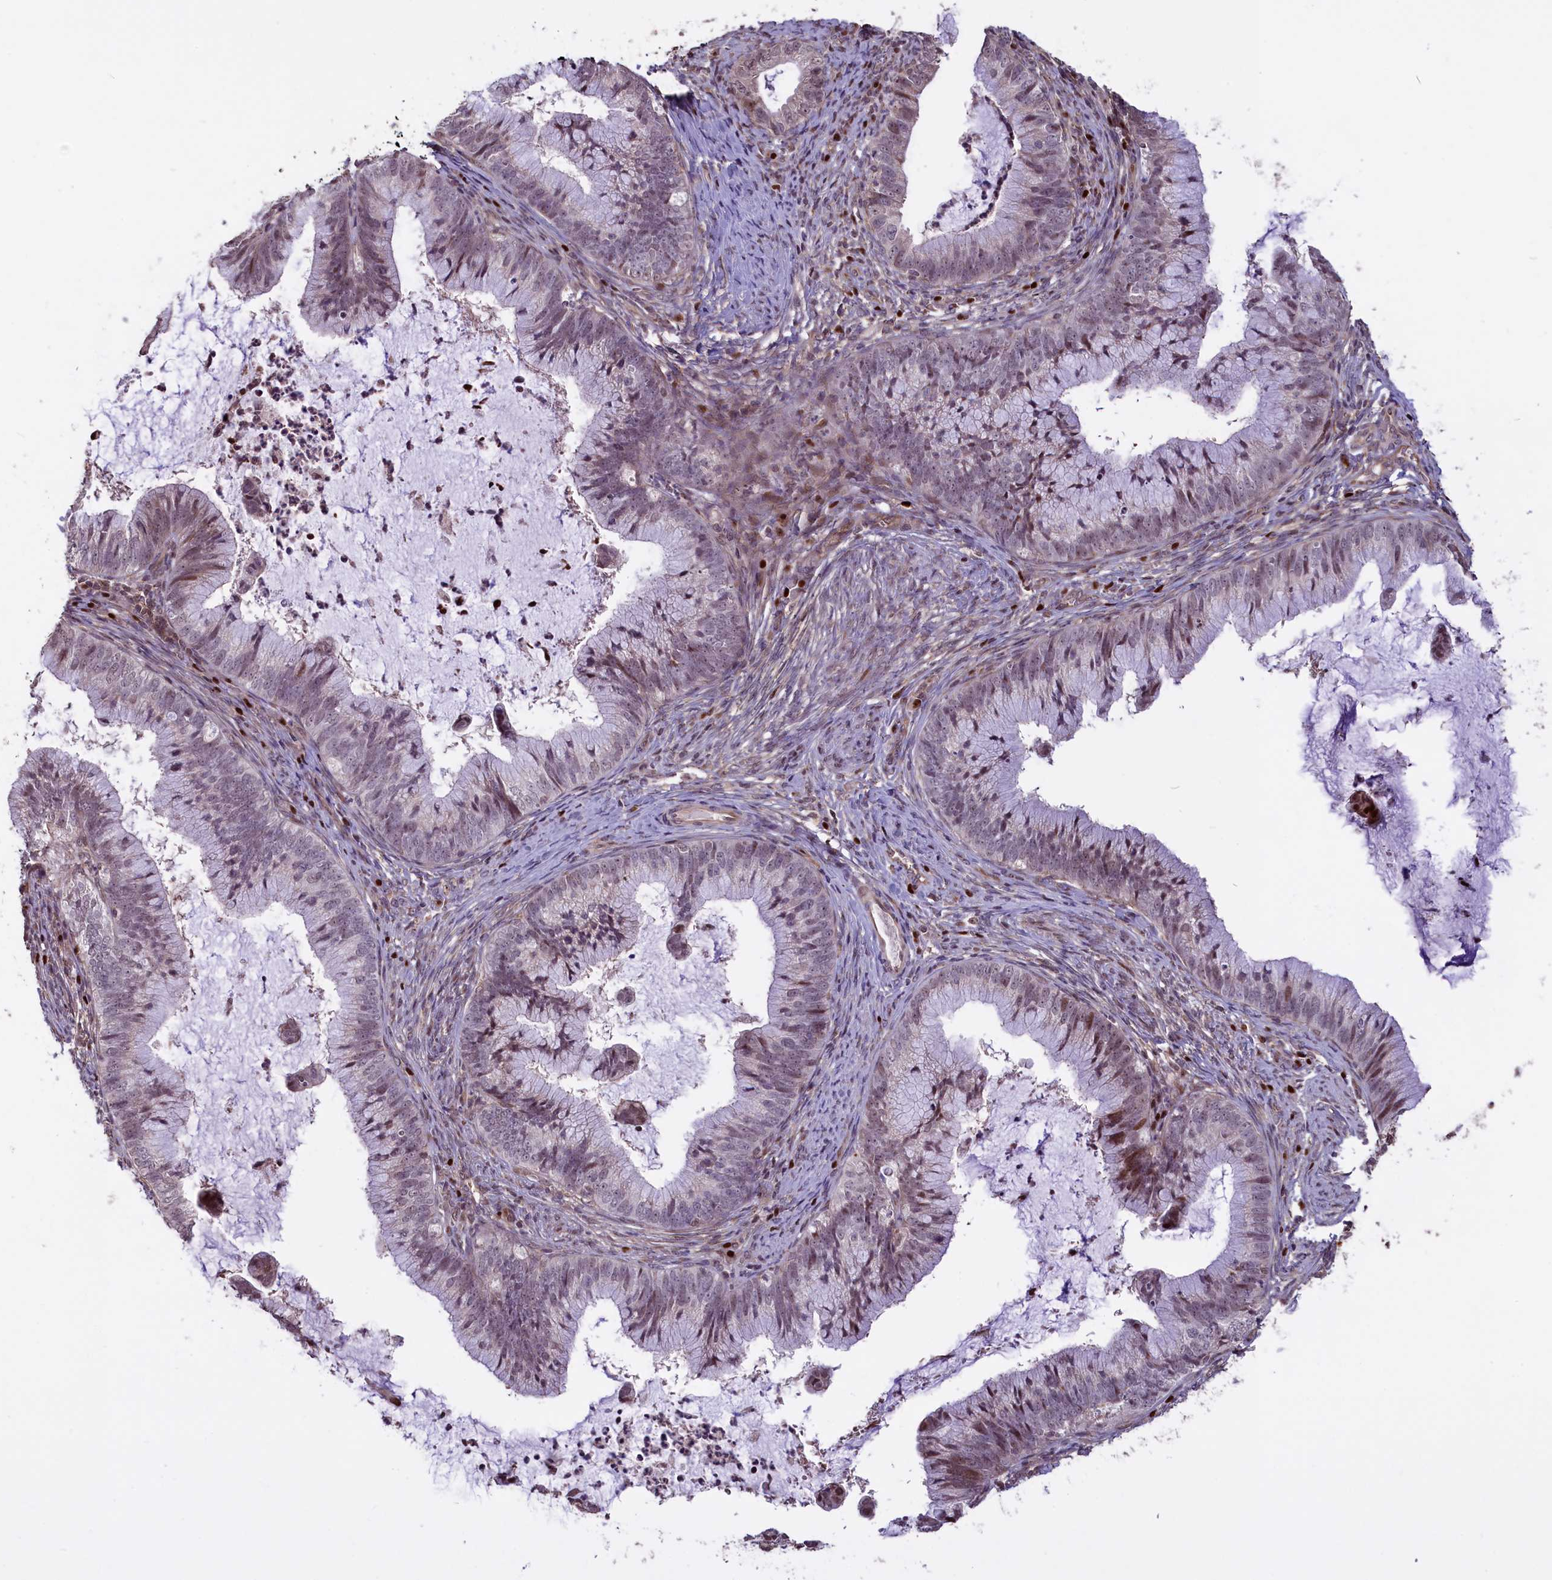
{"staining": {"intensity": "moderate", "quantity": "<25%", "location": "nuclear"}, "tissue": "cervical cancer", "cell_type": "Tumor cells", "image_type": "cancer", "snomed": [{"axis": "morphology", "description": "Adenocarcinoma, NOS"}, {"axis": "topography", "description": "Cervix"}], "caption": "Immunohistochemistry (IHC) histopathology image of neoplastic tissue: cervical cancer stained using immunohistochemistry (IHC) demonstrates low levels of moderate protein expression localized specifically in the nuclear of tumor cells, appearing as a nuclear brown color.", "gene": "SHFL", "patient": {"sex": "female", "age": 36}}